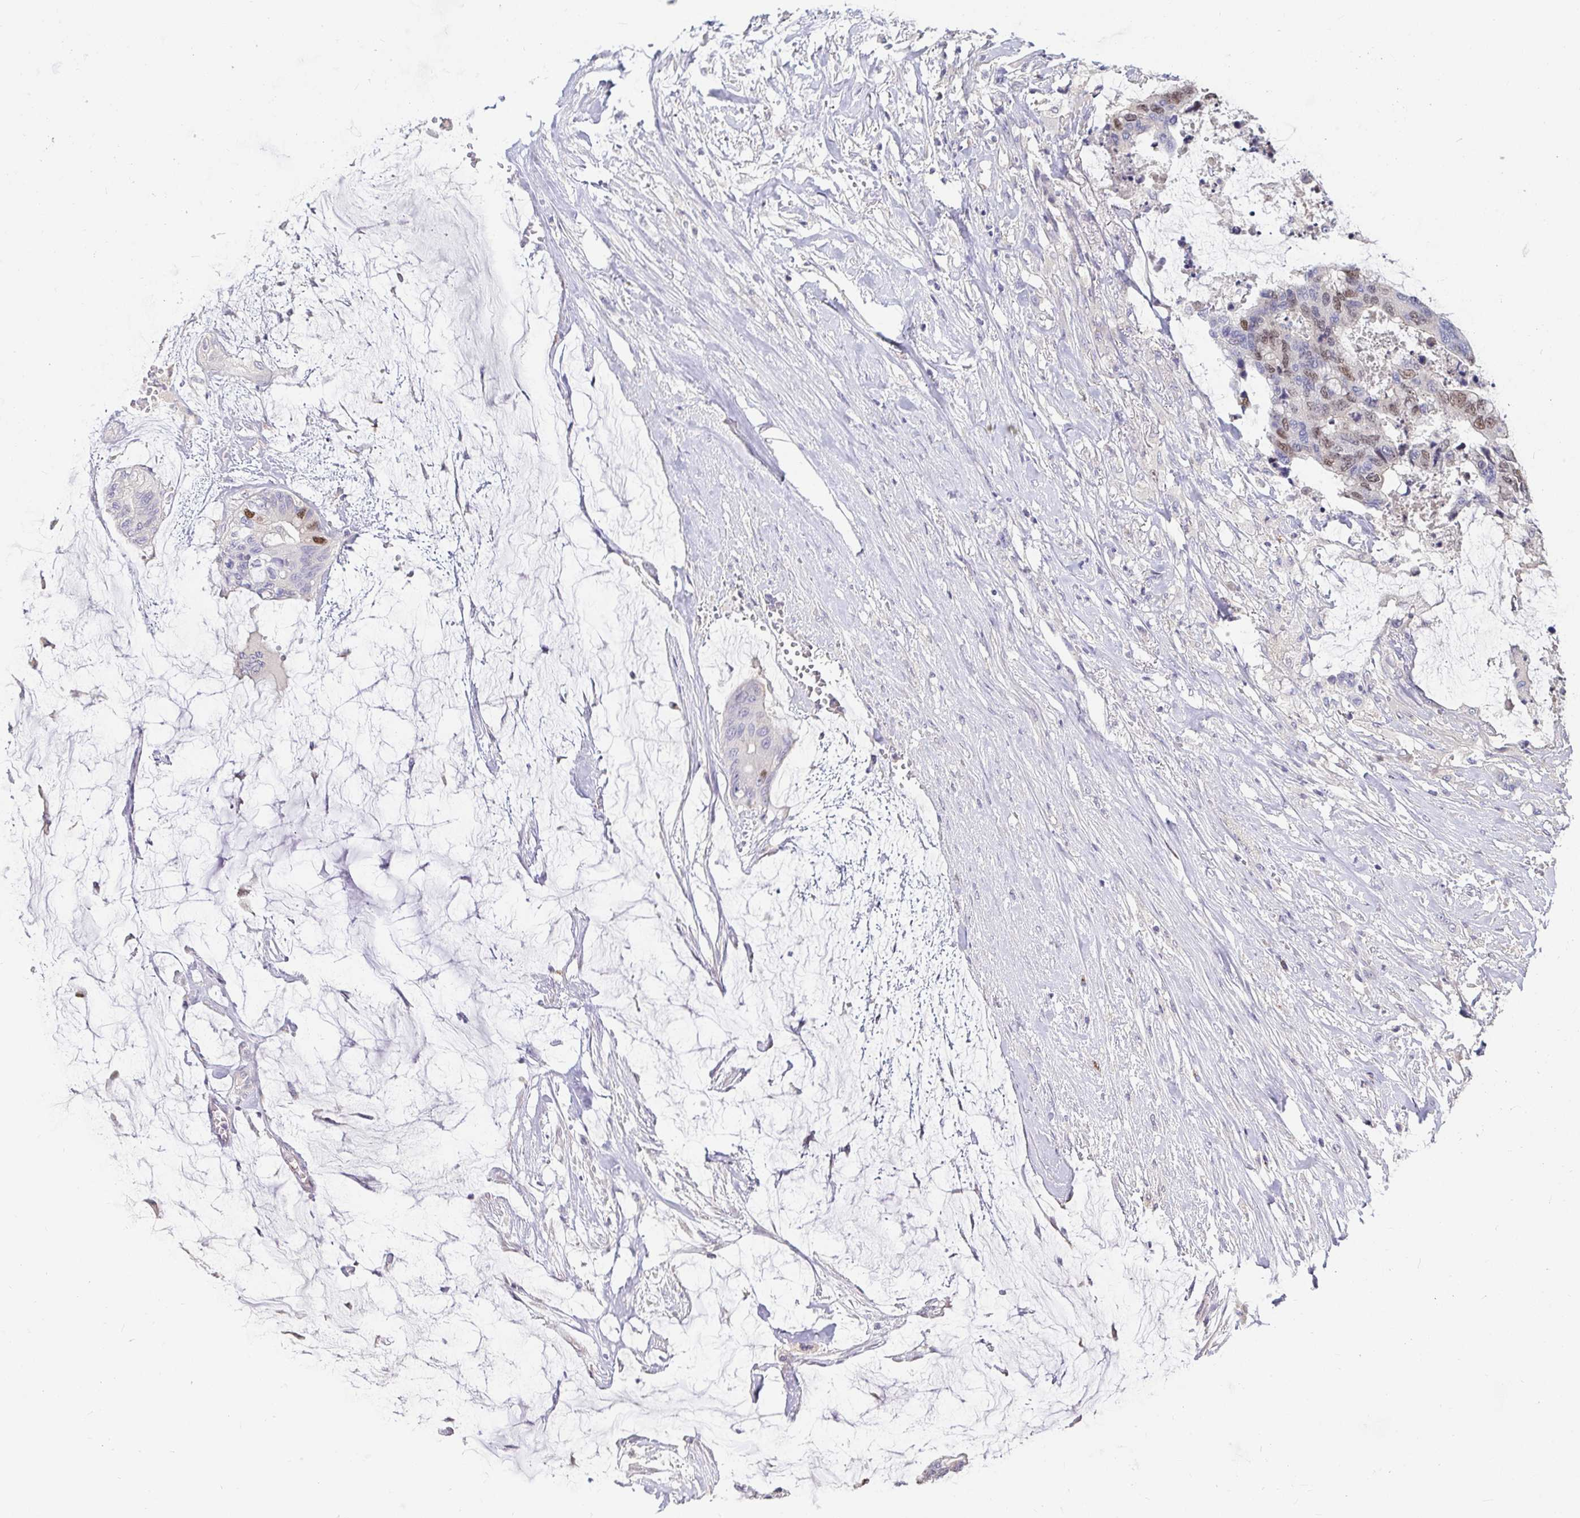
{"staining": {"intensity": "moderate", "quantity": "<25%", "location": "nuclear"}, "tissue": "colorectal cancer", "cell_type": "Tumor cells", "image_type": "cancer", "snomed": [{"axis": "morphology", "description": "Adenocarcinoma, NOS"}, {"axis": "topography", "description": "Rectum"}], "caption": "Immunohistochemical staining of human colorectal adenocarcinoma exhibits low levels of moderate nuclear protein expression in about <25% of tumor cells. (brown staining indicates protein expression, while blue staining denotes nuclei).", "gene": "ANLN", "patient": {"sex": "female", "age": 59}}